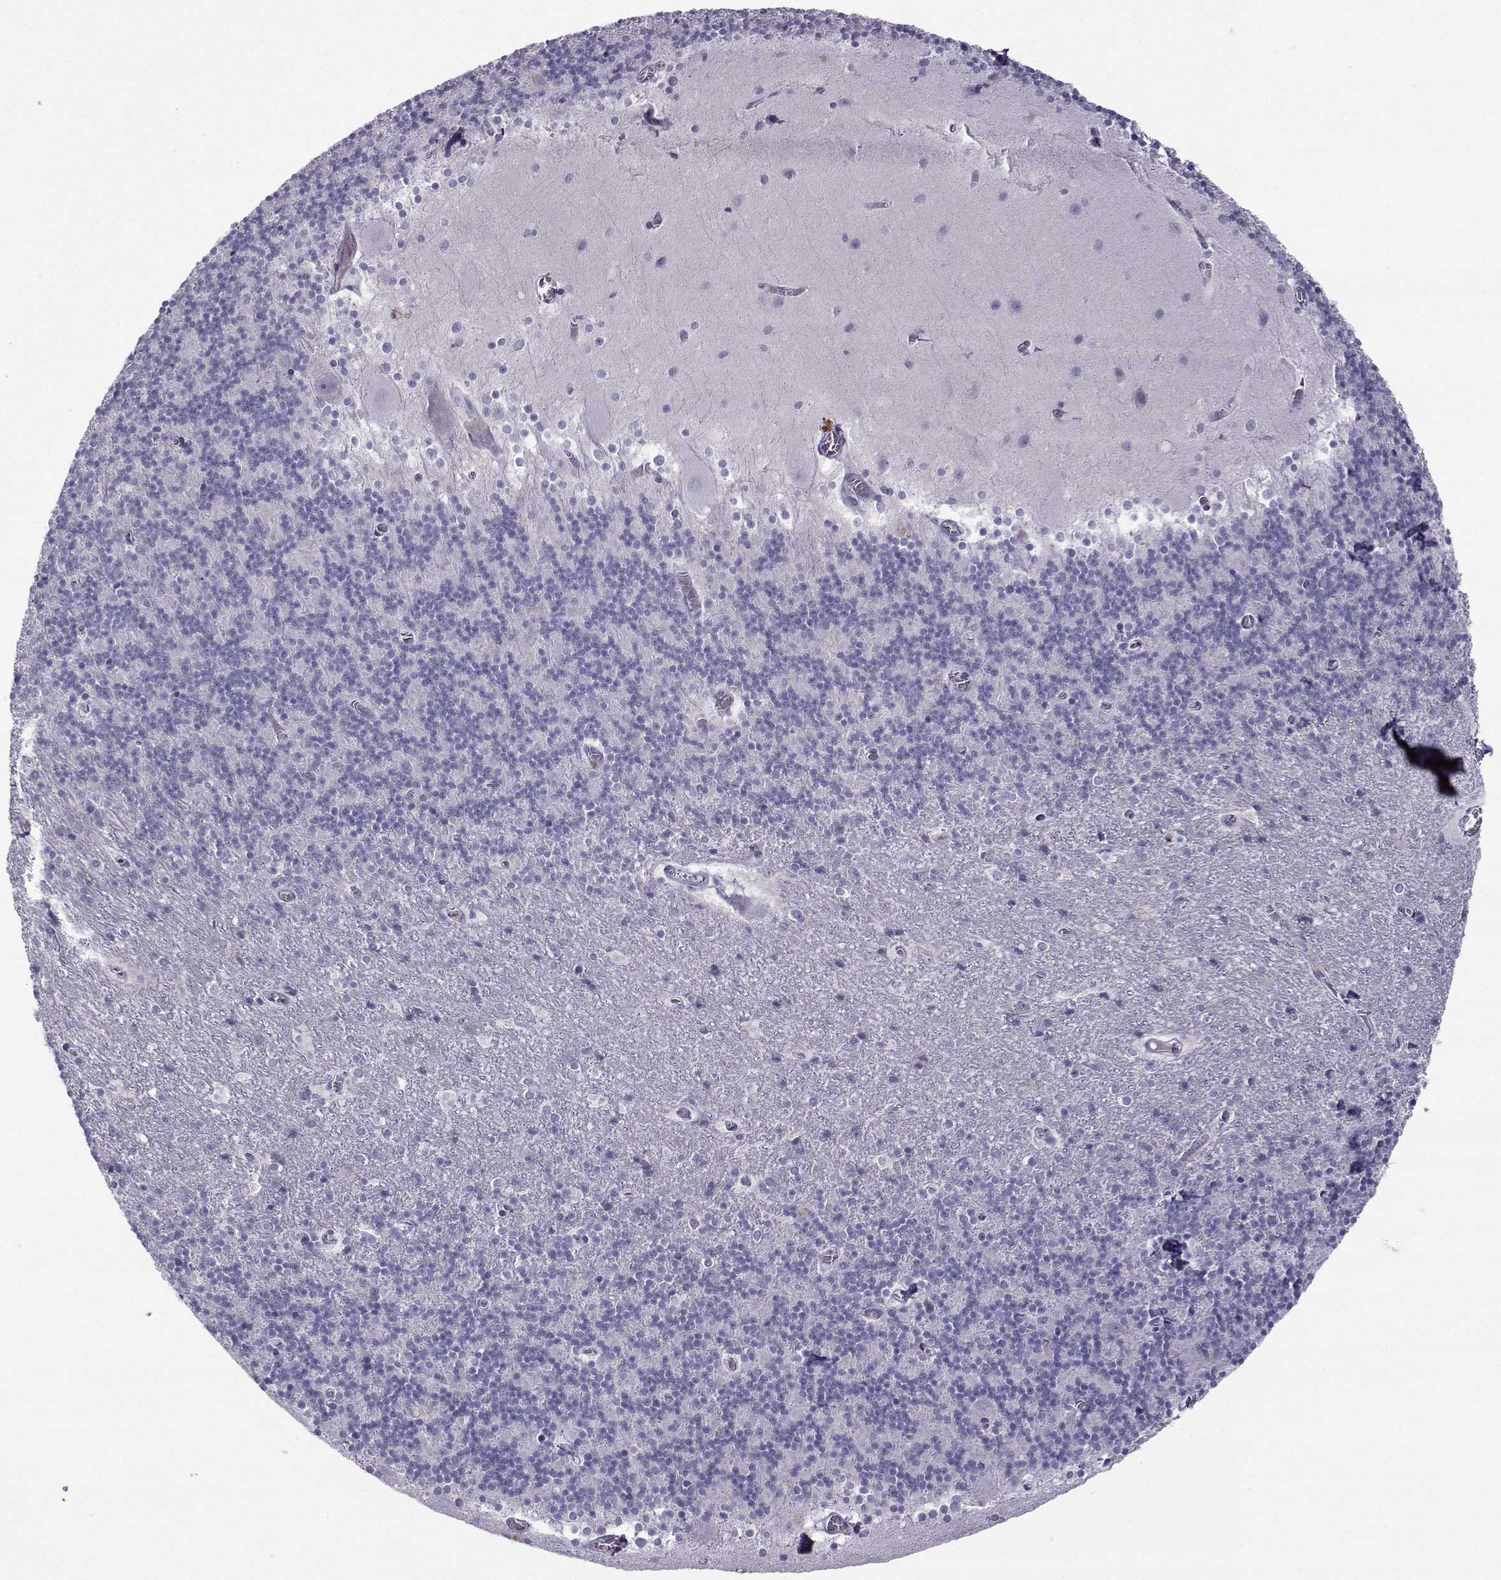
{"staining": {"intensity": "negative", "quantity": "none", "location": "none"}, "tissue": "cerebellum", "cell_type": "Cells in granular layer", "image_type": "normal", "snomed": [{"axis": "morphology", "description": "Normal tissue, NOS"}, {"axis": "topography", "description": "Cerebellum"}], "caption": "The immunohistochemistry (IHC) image has no significant positivity in cells in granular layer of cerebellum. (DAB immunohistochemistry, high magnification).", "gene": "ARMC2", "patient": {"sex": "male", "age": 70}}